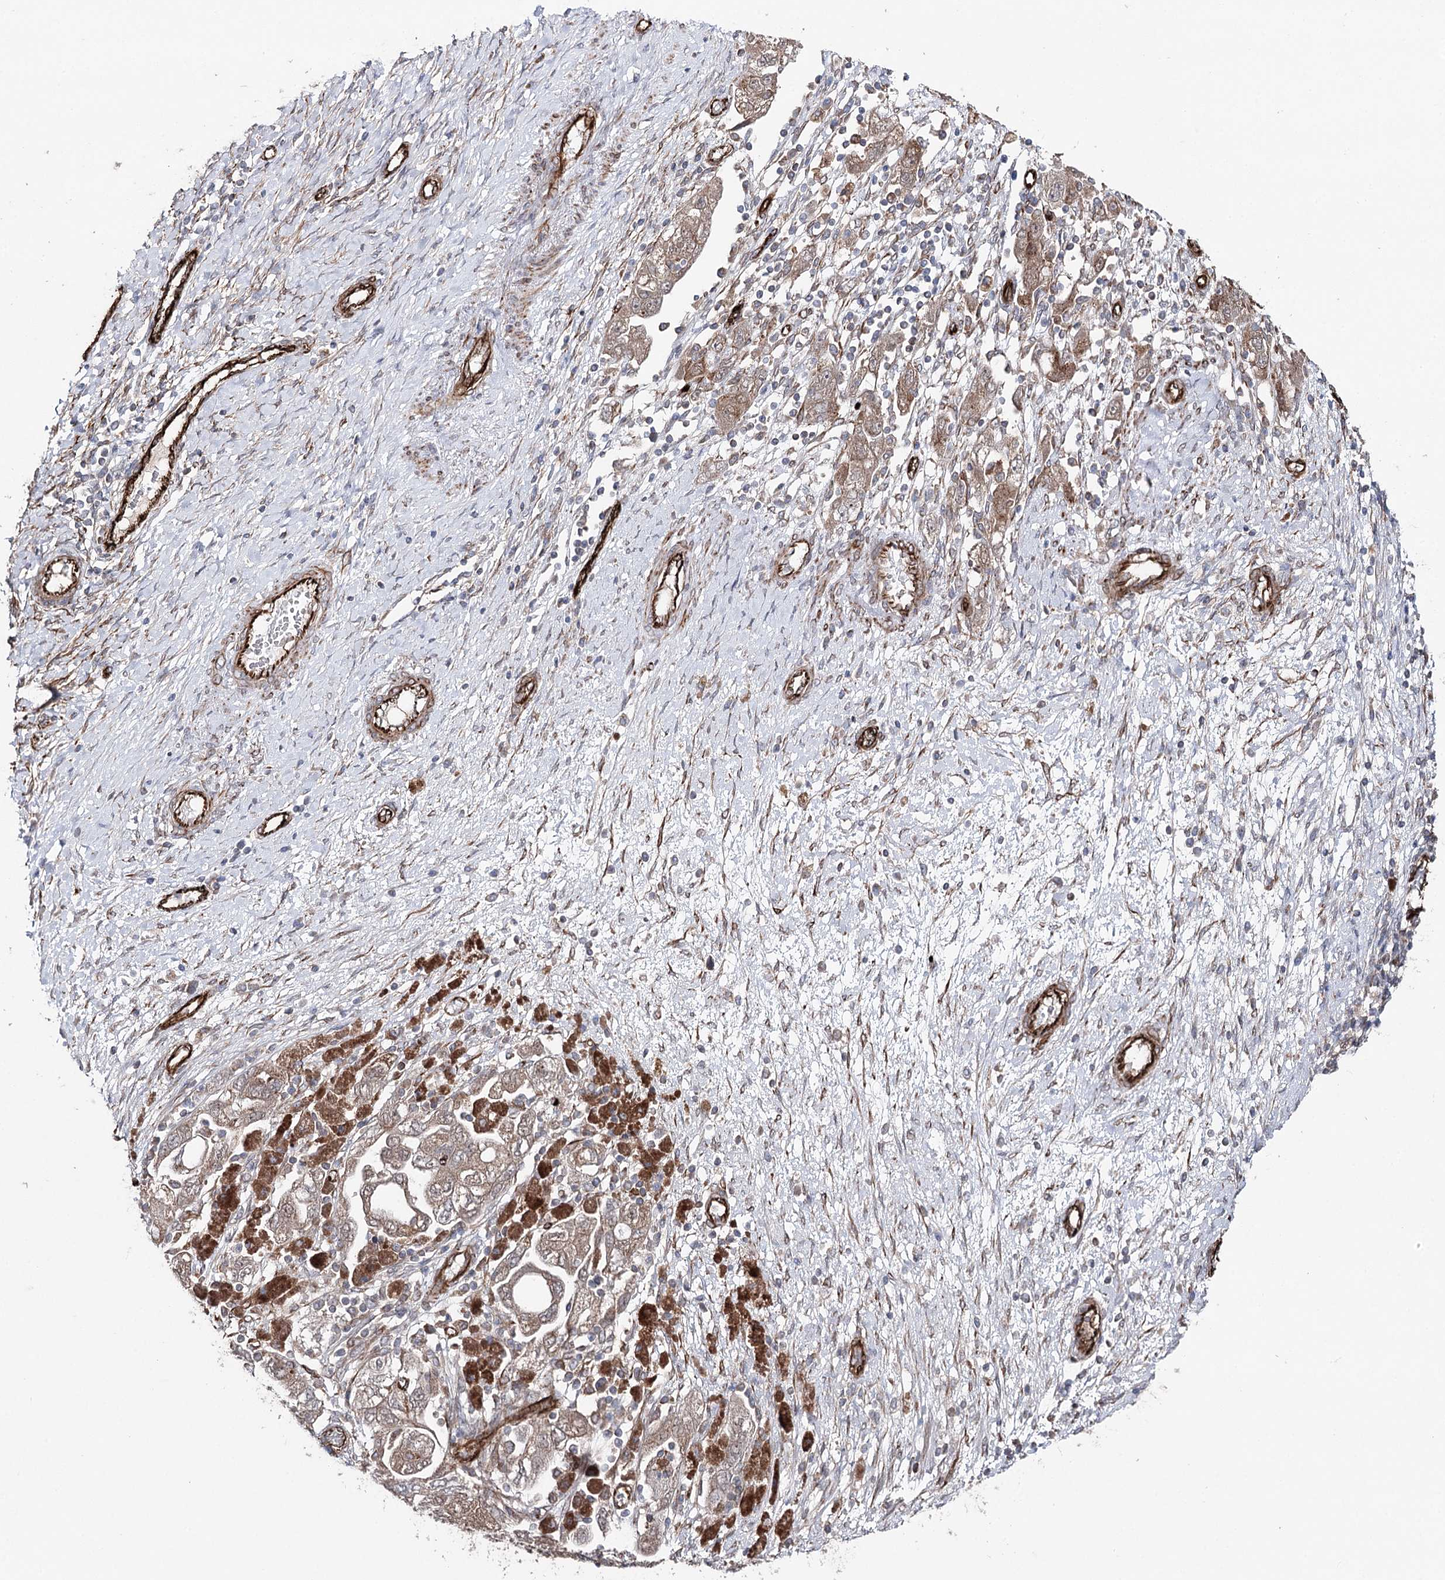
{"staining": {"intensity": "weak", "quantity": ">75%", "location": "cytoplasmic/membranous"}, "tissue": "ovarian cancer", "cell_type": "Tumor cells", "image_type": "cancer", "snomed": [{"axis": "morphology", "description": "Carcinoma, NOS"}, {"axis": "morphology", "description": "Cystadenocarcinoma, serous, NOS"}, {"axis": "topography", "description": "Ovary"}], "caption": "A low amount of weak cytoplasmic/membranous positivity is identified in approximately >75% of tumor cells in ovarian cancer tissue. The staining was performed using DAB (3,3'-diaminobenzidine), with brown indicating positive protein expression. Nuclei are stained blue with hematoxylin.", "gene": "MIB1", "patient": {"sex": "female", "age": 69}}